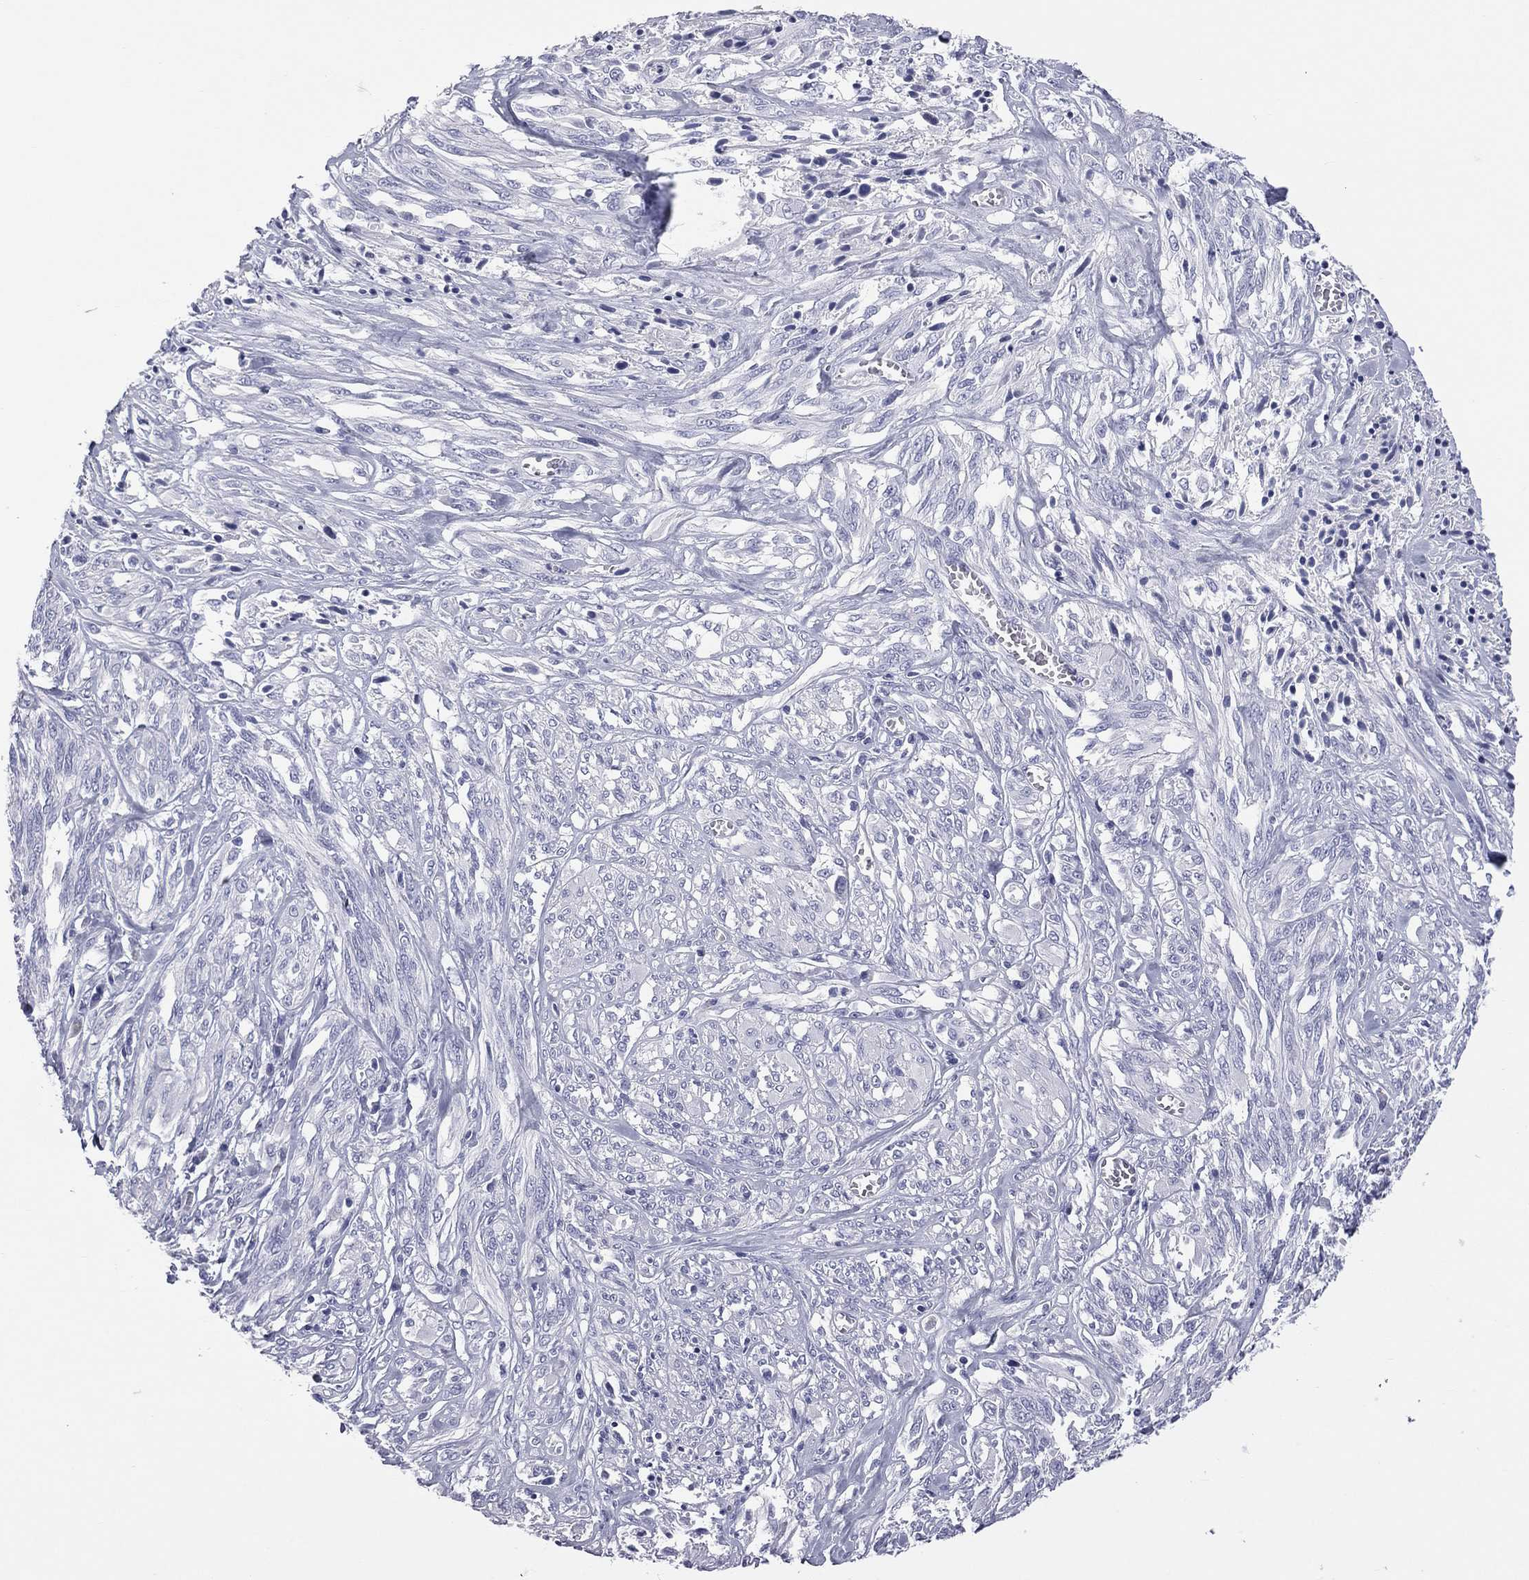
{"staining": {"intensity": "negative", "quantity": "none", "location": "none"}, "tissue": "melanoma", "cell_type": "Tumor cells", "image_type": "cancer", "snomed": [{"axis": "morphology", "description": "Malignant melanoma, NOS"}, {"axis": "topography", "description": "Skin"}], "caption": "Immunohistochemical staining of human melanoma shows no significant staining in tumor cells.", "gene": "MLN", "patient": {"sex": "female", "age": 91}}